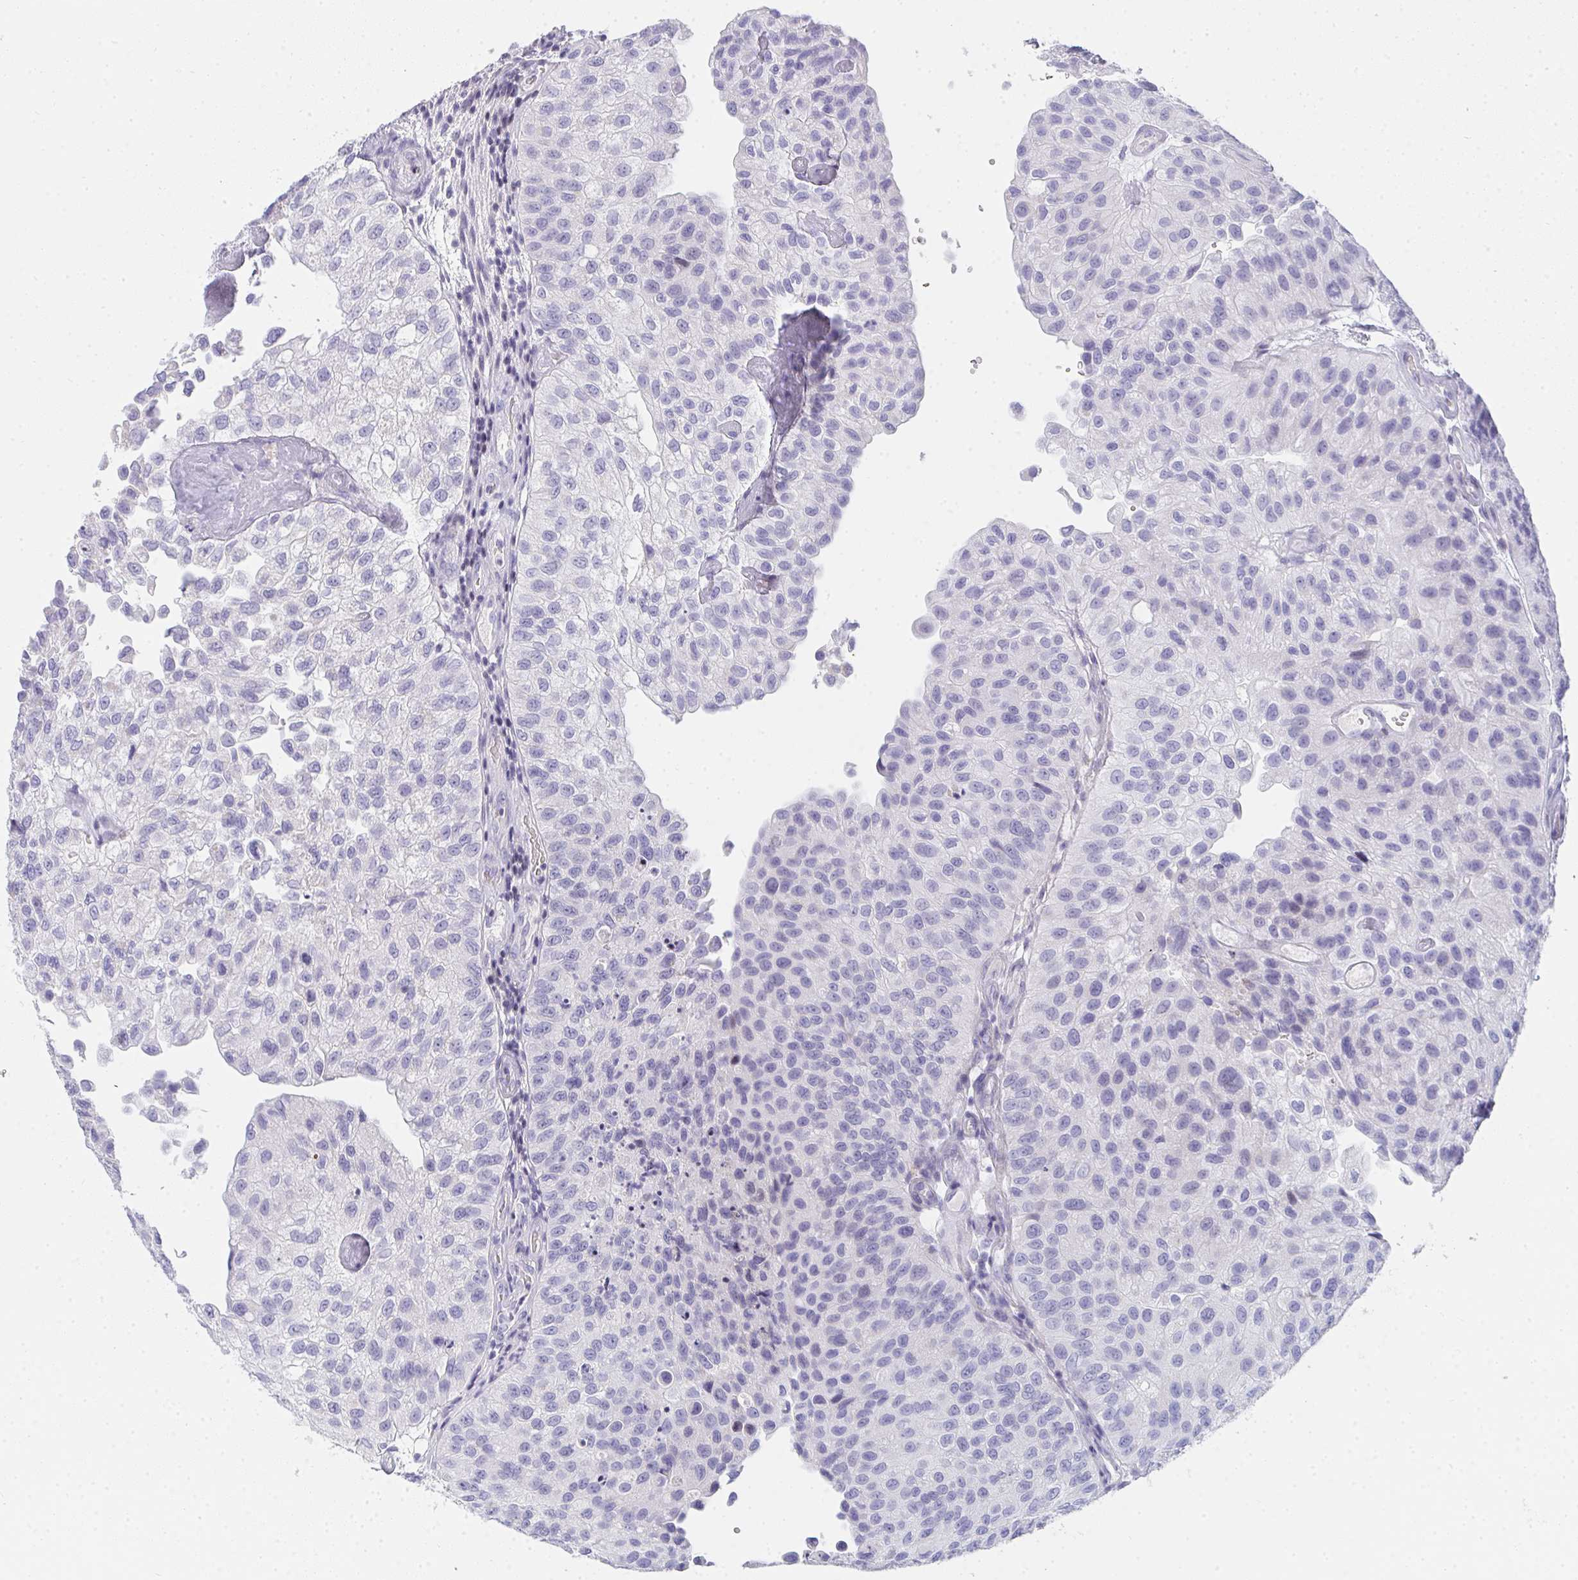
{"staining": {"intensity": "negative", "quantity": "none", "location": "none"}, "tissue": "urothelial cancer", "cell_type": "Tumor cells", "image_type": "cancer", "snomed": [{"axis": "morphology", "description": "Urothelial carcinoma, NOS"}, {"axis": "topography", "description": "Urinary bladder"}], "caption": "Immunohistochemical staining of urothelial cancer demonstrates no significant expression in tumor cells.", "gene": "ZNF182", "patient": {"sex": "male", "age": 87}}